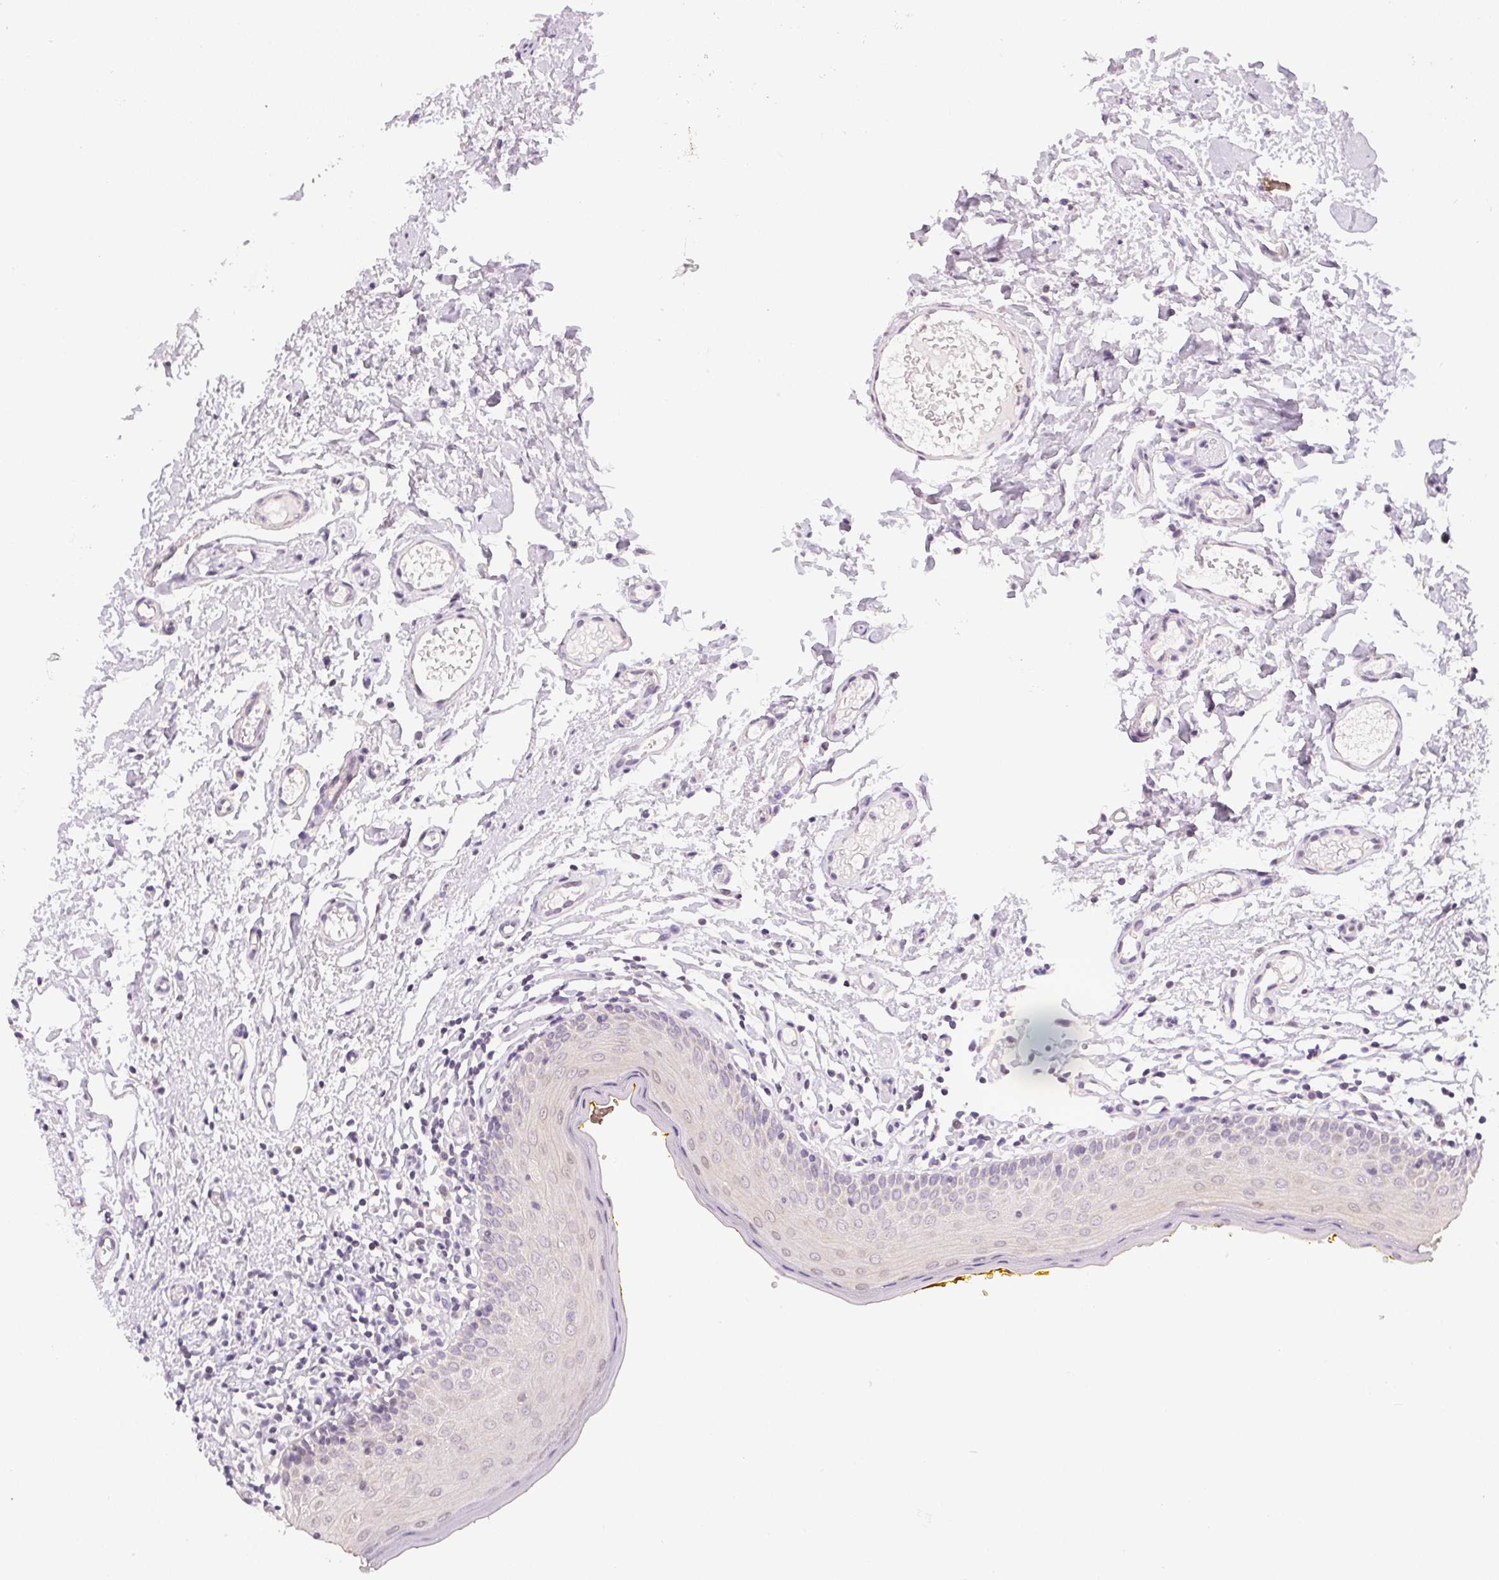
{"staining": {"intensity": "weak", "quantity": "25%-75%", "location": "cytoplasmic/membranous,nuclear"}, "tissue": "oral mucosa", "cell_type": "Squamous epithelial cells", "image_type": "normal", "snomed": [{"axis": "morphology", "description": "Normal tissue, NOS"}, {"axis": "topography", "description": "Oral tissue"}, {"axis": "topography", "description": "Tounge, NOS"}], "caption": "High-magnification brightfield microscopy of benign oral mucosa stained with DAB (3,3'-diaminobenzidine) (brown) and counterstained with hematoxylin (blue). squamous epithelial cells exhibit weak cytoplasmic/membranous,nuclear positivity is seen in about25%-75% of cells.", "gene": "SPACA9", "patient": {"sex": "female", "age": 58}}